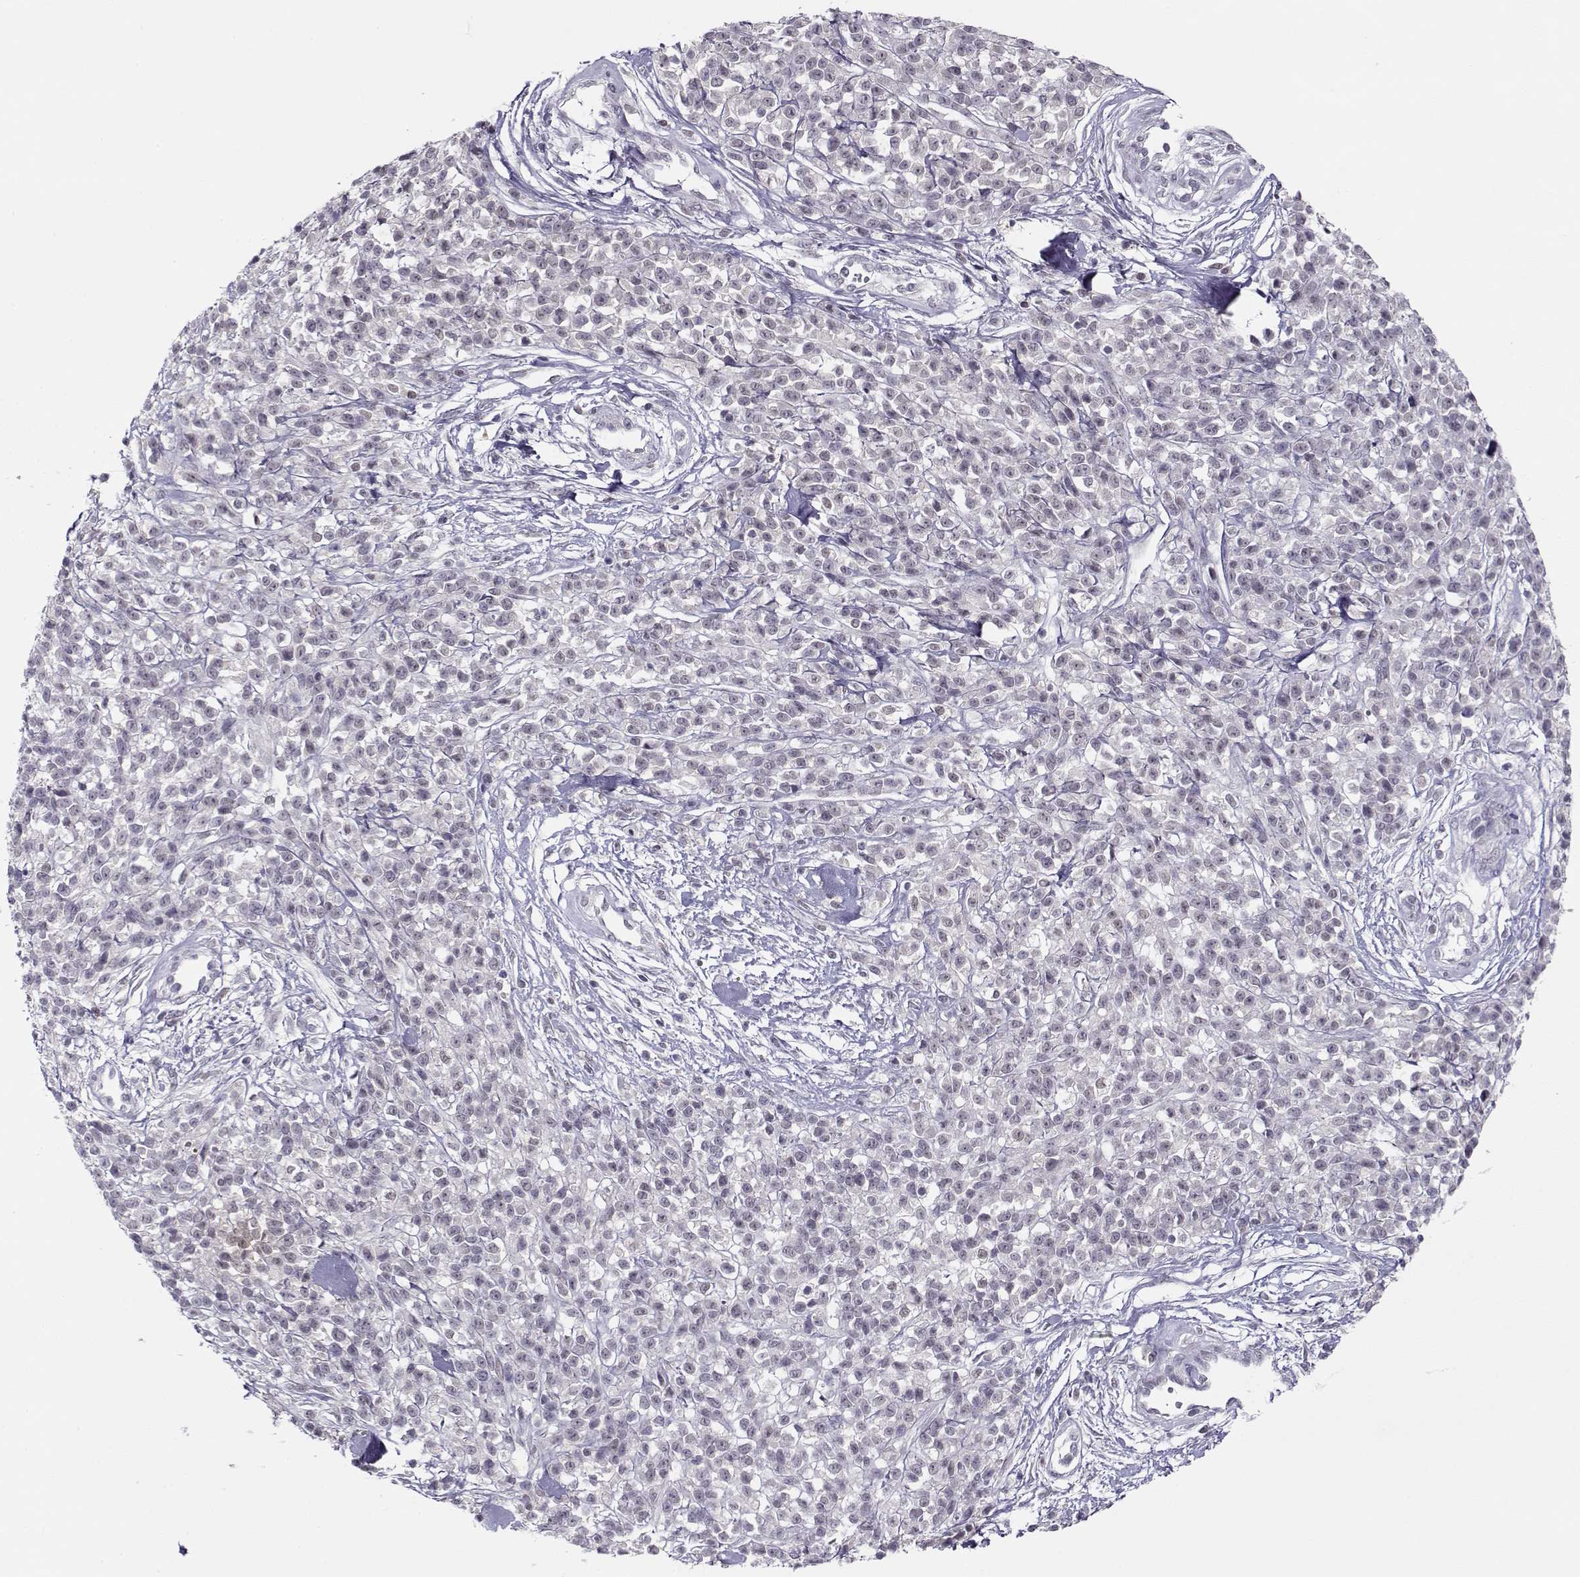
{"staining": {"intensity": "negative", "quantity": "none", "location": "none"}, "tissue": "melanoma", "cell_type": "Tumor cells", "image_type": "cancer", "snomed": [{"axis": "morphology", "description": "Malignant melanoma, NOS"}, {"axis": "topography", "description": "Skin"}, {"axis": "topography", "description": "Skin of trunk"}], "caption": "This is an IHC image of human malignant melanoma. There is no staining in tumor cells.", "gene": "C16orf86", "patient": {"sex": "male", "age": 74}}